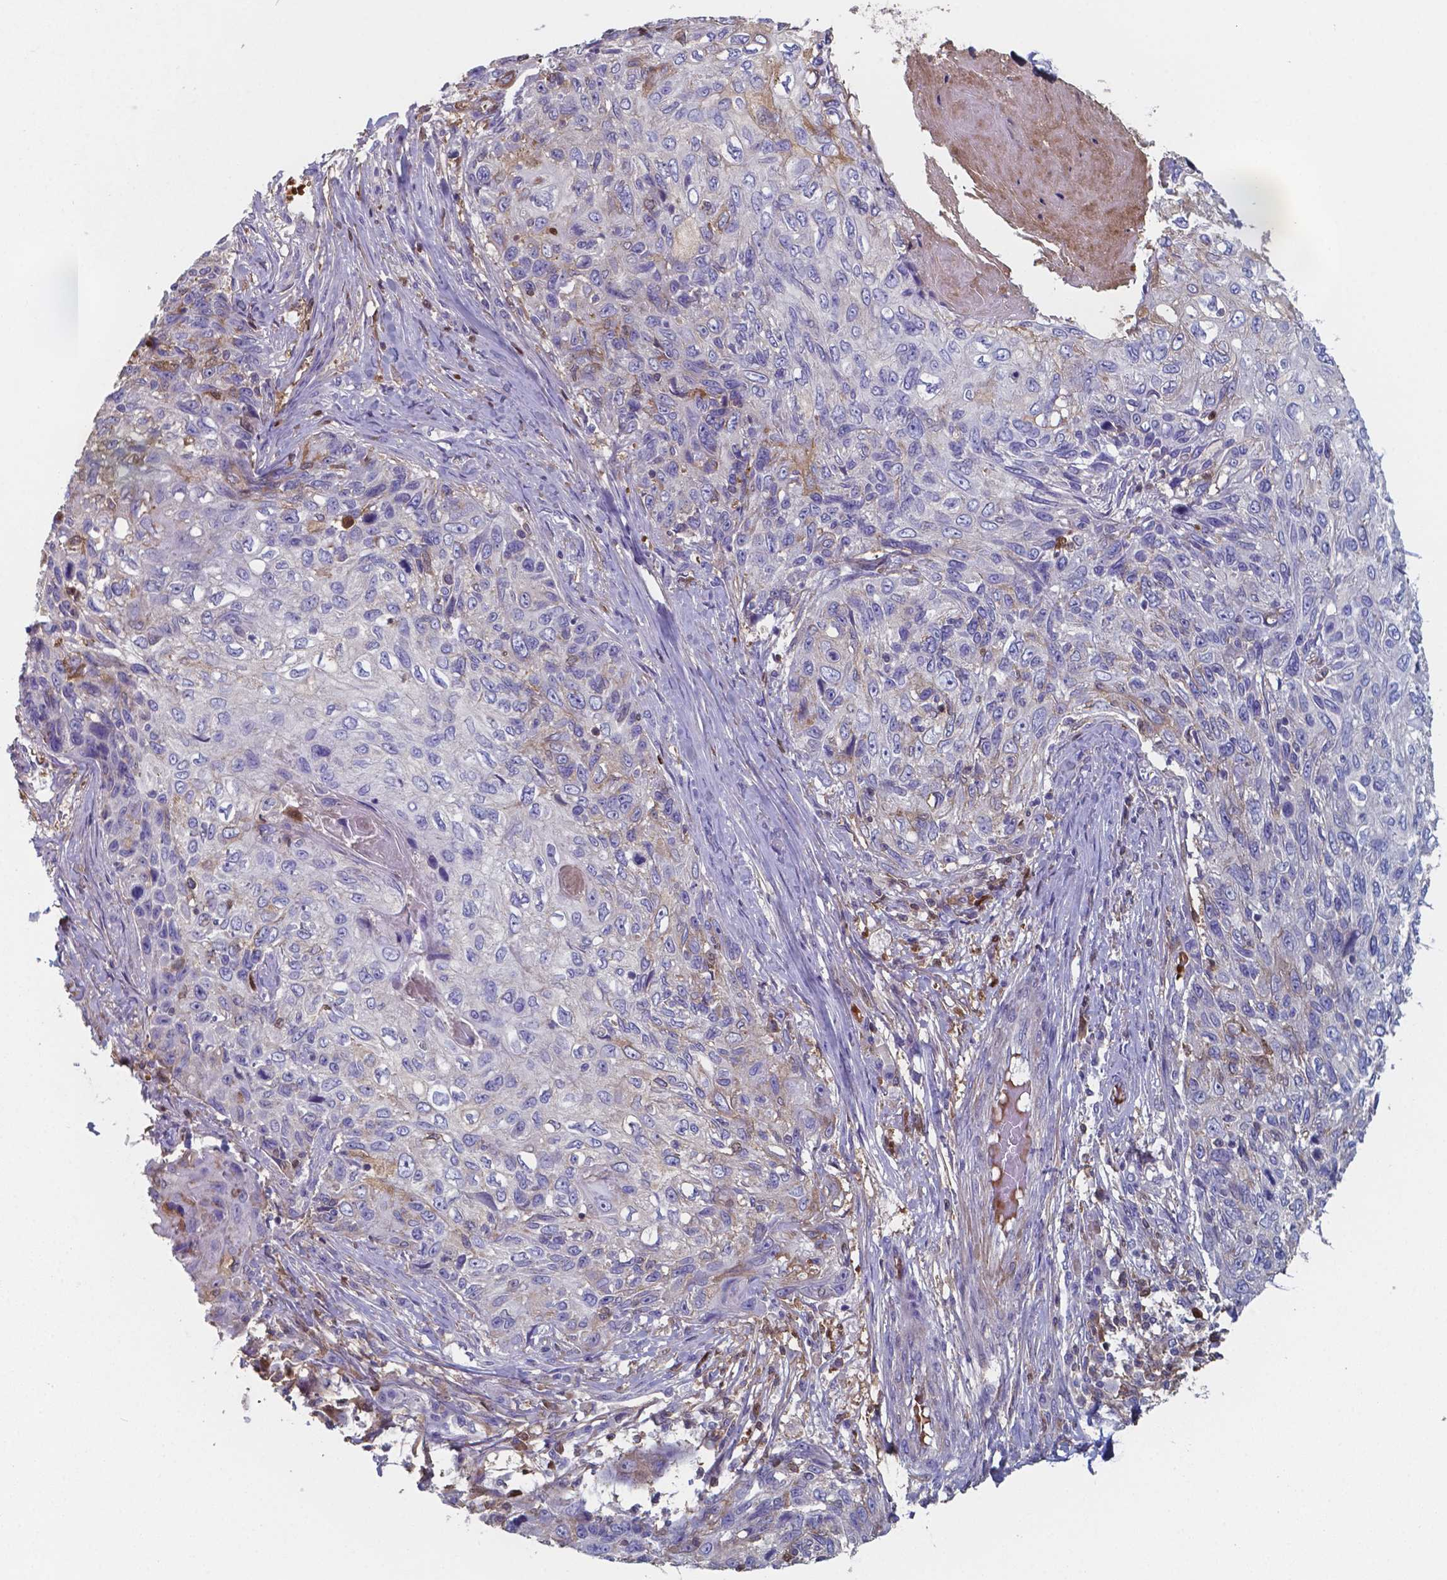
{"staining": {"intensity": "negative", "quantity": "none", "location": "none"}, "tissue": "skin cancer", "cell_type": "Tumor cells", "image_type": "cancer", "snomed": [{"axis": "morphology", "description": "Squamous cell carcinoma, NOS"}, {"axis": "topography", "description": "Skin"}], "caption": "High power microscopy image of an immunohistochemistry histopathology image of skin cancer, revealing no significant staining in tumor cells. (Brightfield microscopy of DAB (3,3'-diaminobenzidine) immunohistochemistry at high magnification).", "gene": "BTBD17", "patient": {"sex": "male", "age": 92}}